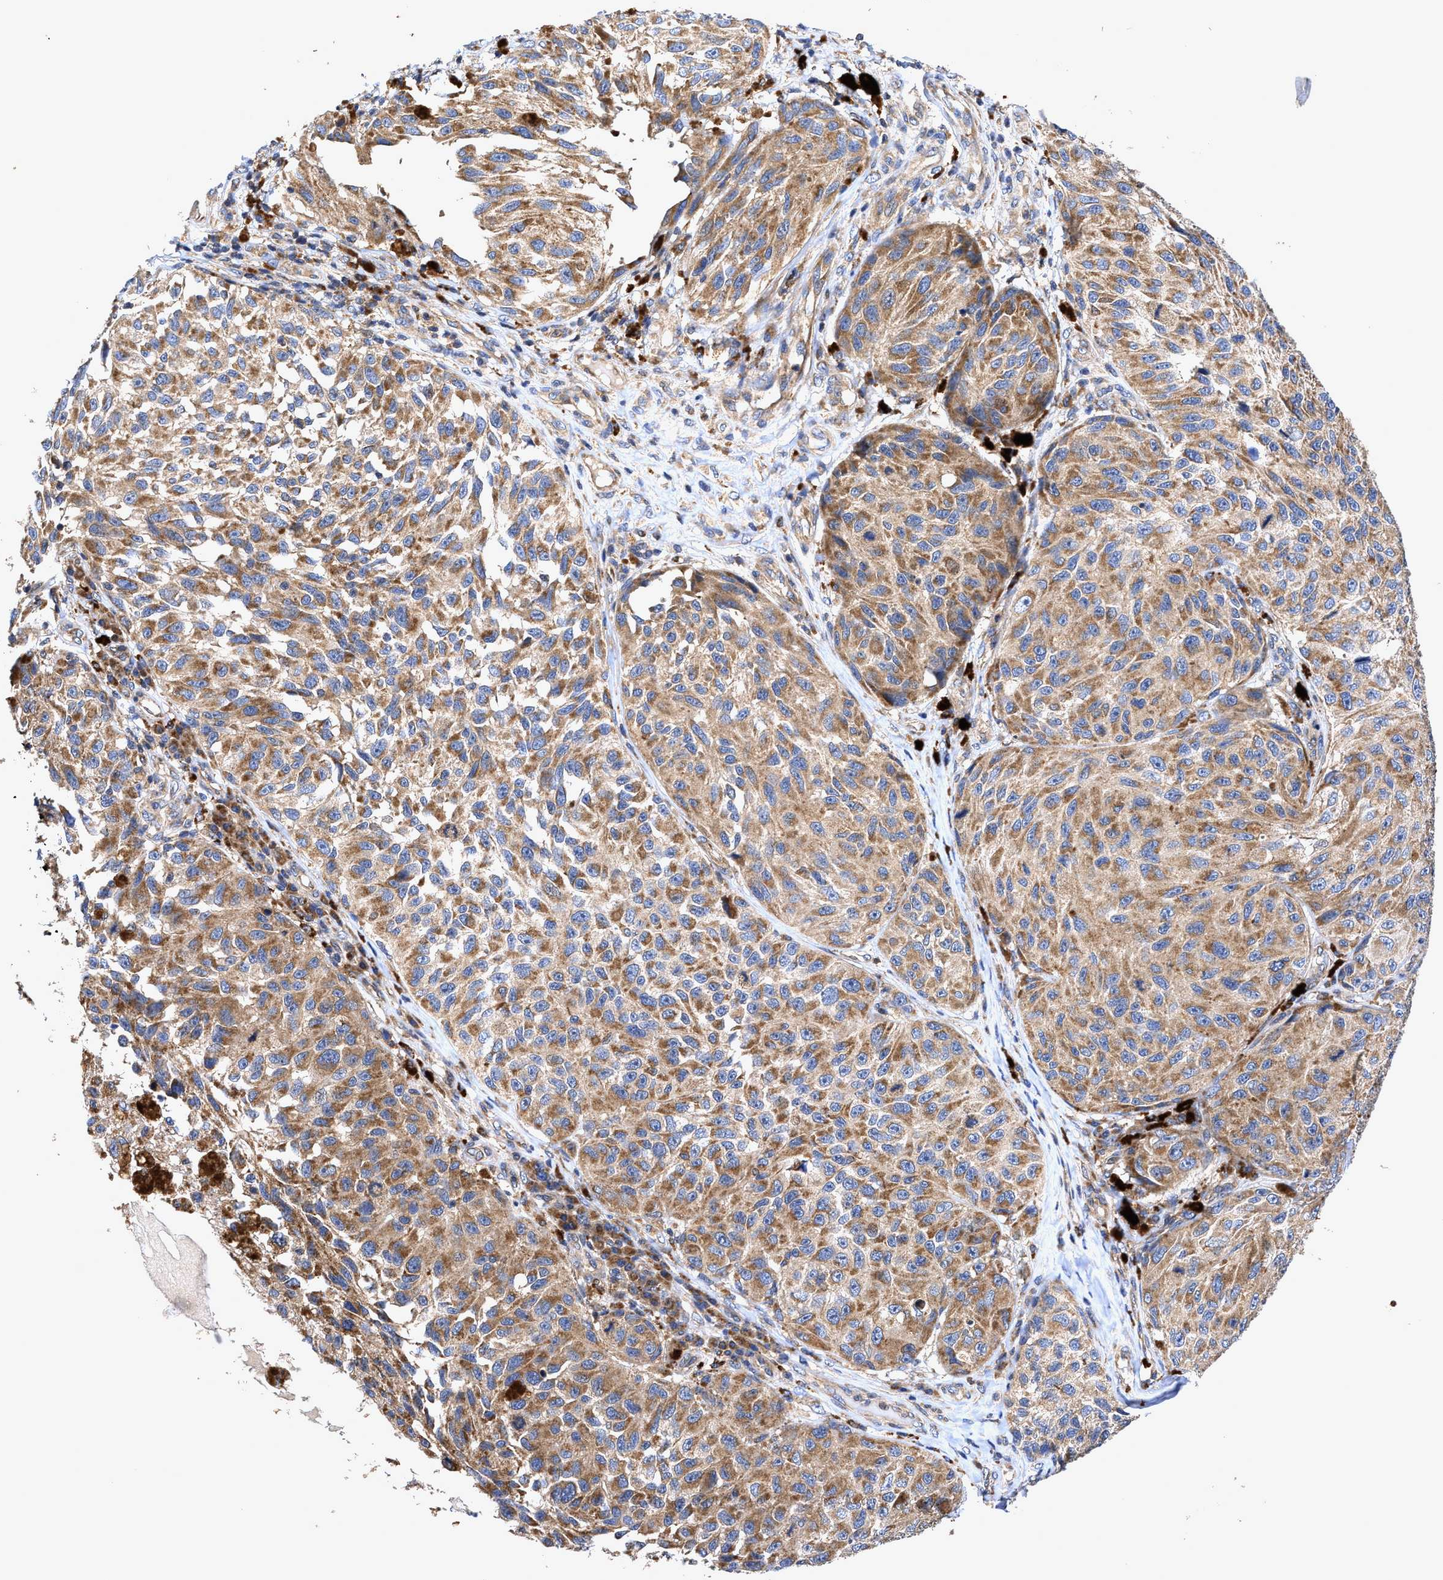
{"staining": {"intensity": "moderate", "quantity": ">75%", "location": "cytoplasmic/membranous"}, "tissue": "melanoma", "cell_type": "Tumor cells", "image_type": "cancer", "snomed": [{"axis": "morphology", "description": "Malignant melanoma, NOS"}, {"axis": "topography", "description": "Skin"}], "caption": "Protein analysis of melanoma tissue displays moderate cytoplasmic/membranous positivity in about >75% of tumor cells.", "gene": "EFNA4", "patient": {"sex": "female", "age": 73}}